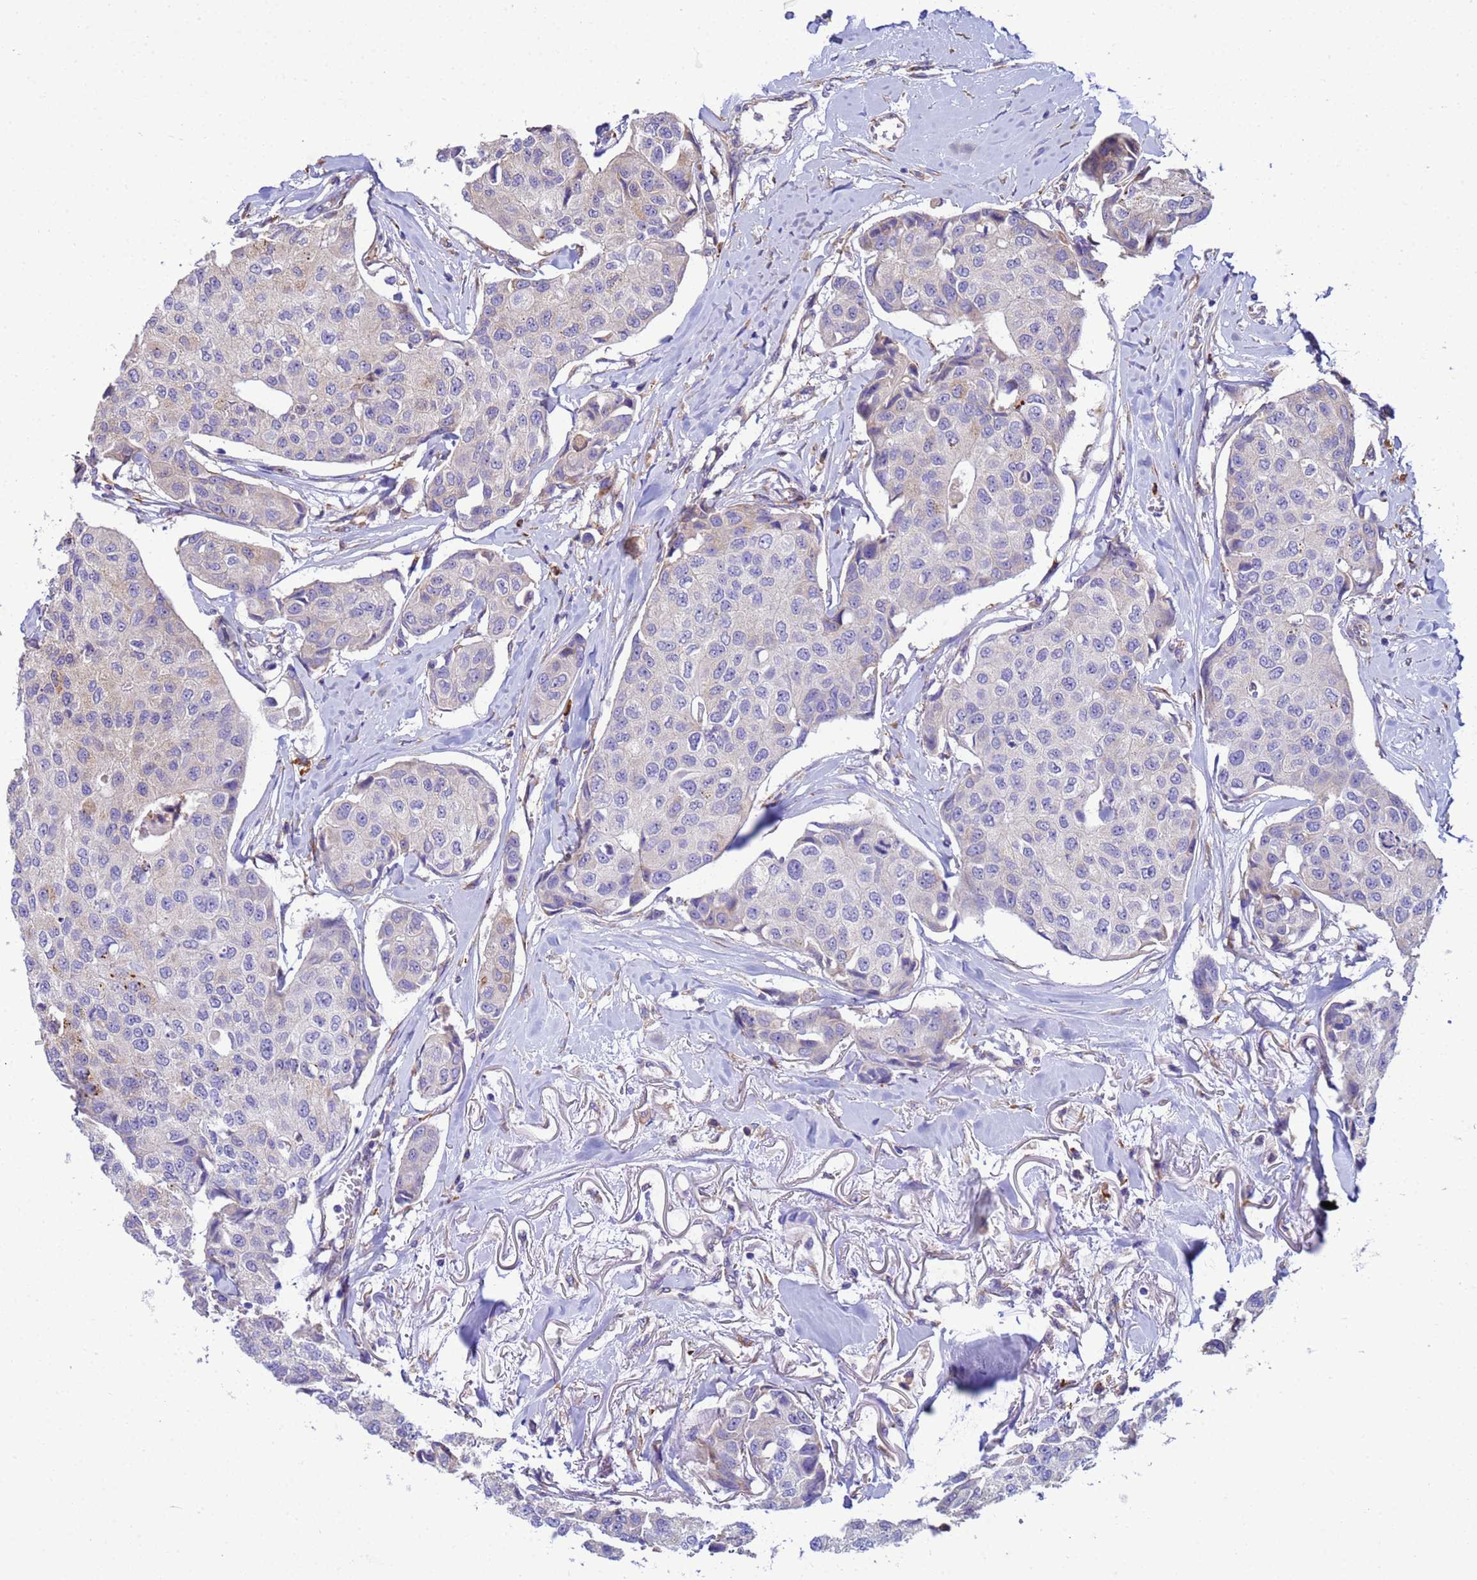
{"staining": {"intensity": "weak", "quantity": "<25%", "location": "cytoplasmic/membranous"}, "tissue": "breast cancer", "cell_type": "Tumor cells", "image_type": "cancer", "snomed": [{"axis": "morphology", "description": "Duct carcinoma"}, {"axis": "topography", "description": "Breast"}], "caption": "Photomicrograph shows no protein staining in tumor cells of breast cancer tissue.", "gene": "THAP5", "patient": {"sex": "female", "age": 80}}